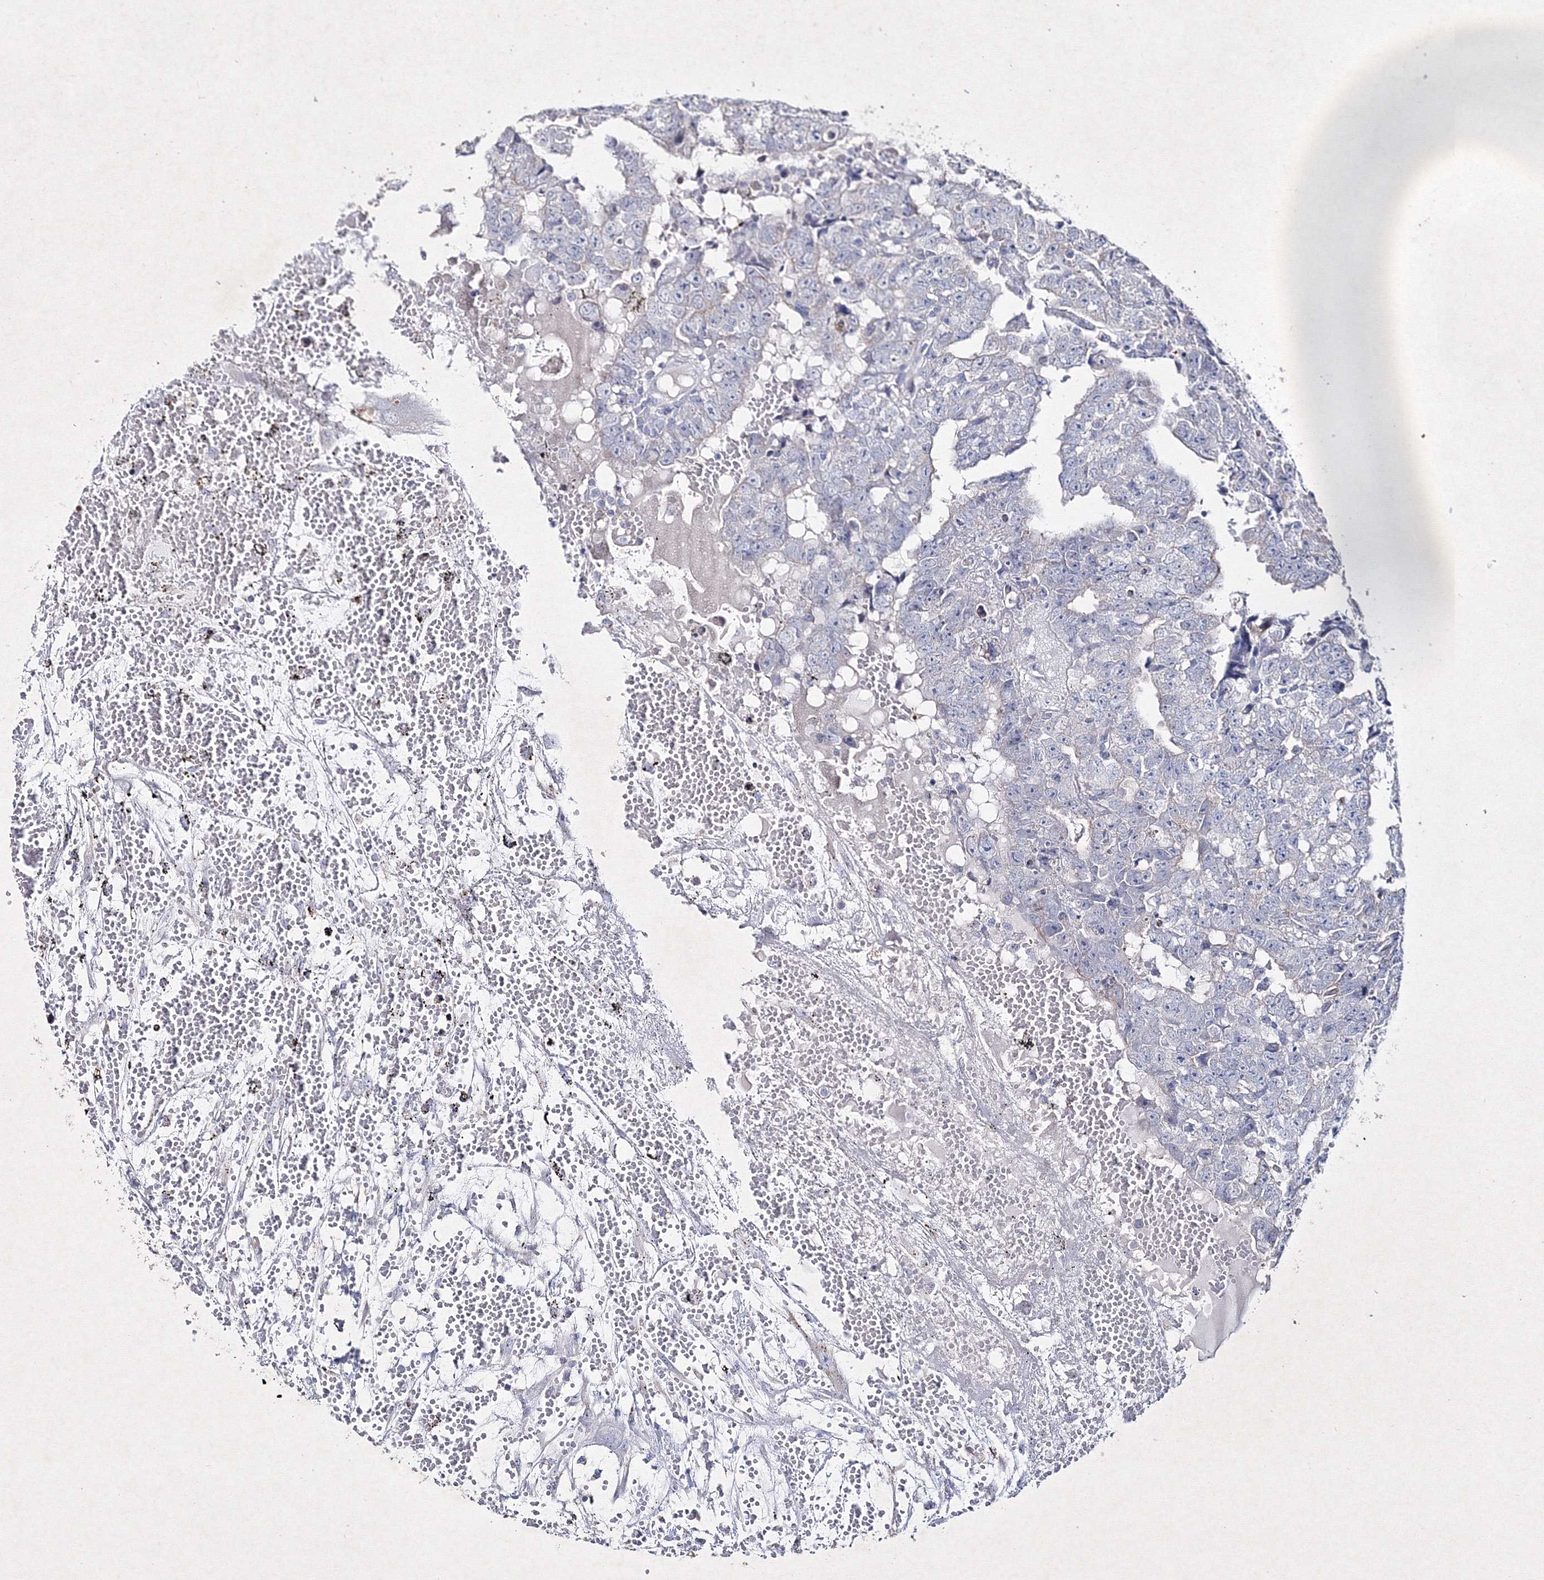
{"staining": {"intensity": "negative", "quantity": "none", "location": "none"}, "tissue": "testis cancer", "cell_type": "Tumor cells", "image_type": "cancer", "snomed": [{"axis": "morphology", "description": "Carcinoma, Embryonal, NOS"}, {"axis": "topography", "description": "Testis"}], "caption": "Tumor cells are negative for protein expression in human testis cancer. (Stains: DAB immunohistochemistry (IHC) with hematoxylin counter stain, Microscopy: brightfield microscopy at high magnification).", "gene": "SMIM29", "patient": {"sex": "male", "age": 25}}